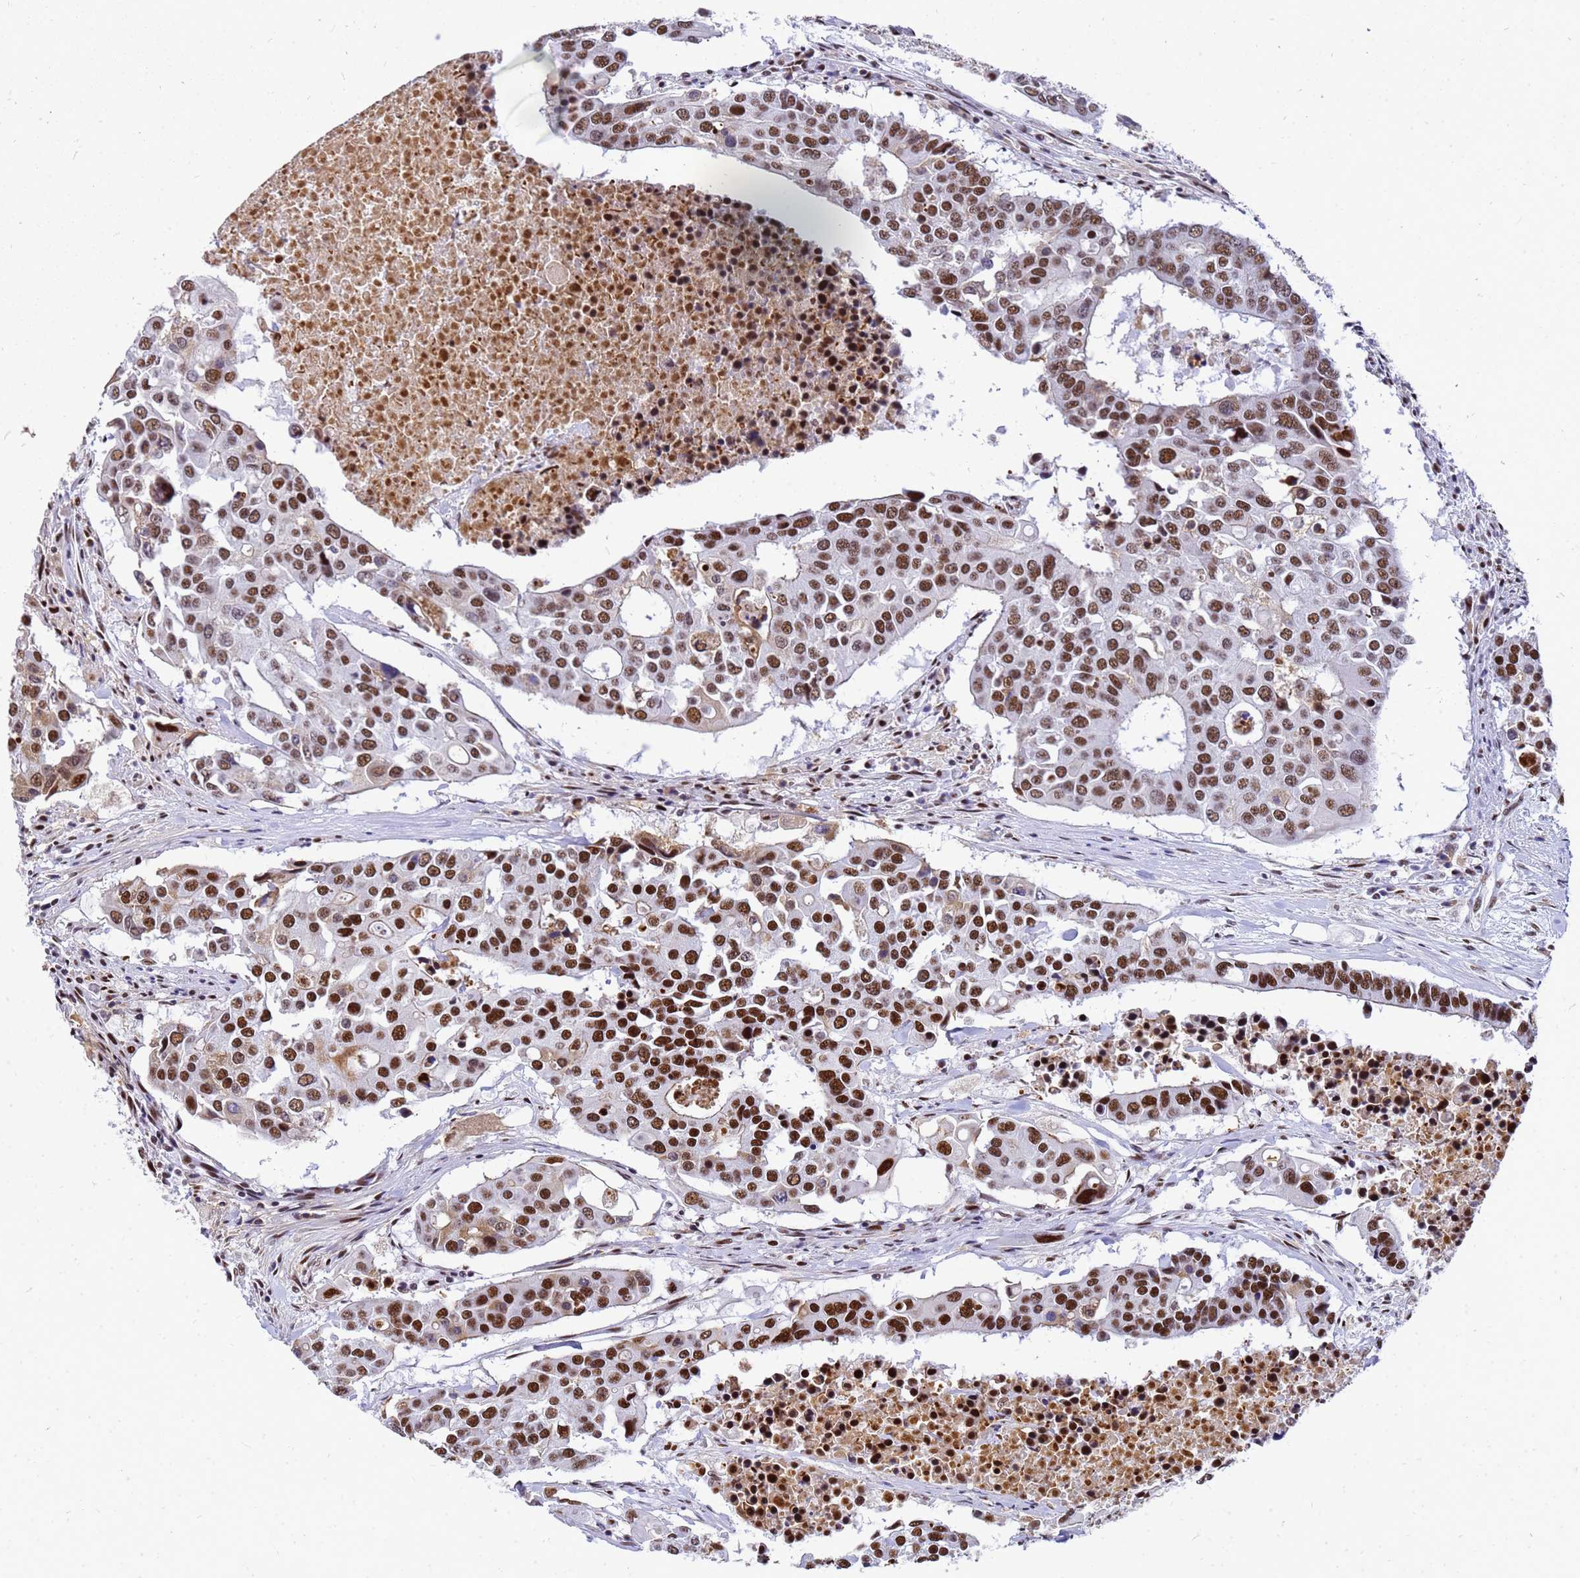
{"staining": {"intensity": "strong", "quantity": ">75%", "location": "nuclear"}, "tissue": "colorectal cancer", "cell_type": "Tumor cells", "image_type": "cancer", "snomed": [{"axis": "morphology", "description": "Adenocarcinoma, NOS"}, {"axis": "topography", "description": "Colon"}], "caption": "DAB (3,3'-diaminobenzidine) immunohistochemical staining of colorectal cancer (adenocarcinoma) displays strong nuclear protein staining in approximately >75% of tumor cells. (Brightfield microscopy of DAB IHC at high magnification).", "gene": "SART3", "patient": {"sex": "male", "age": 77}}